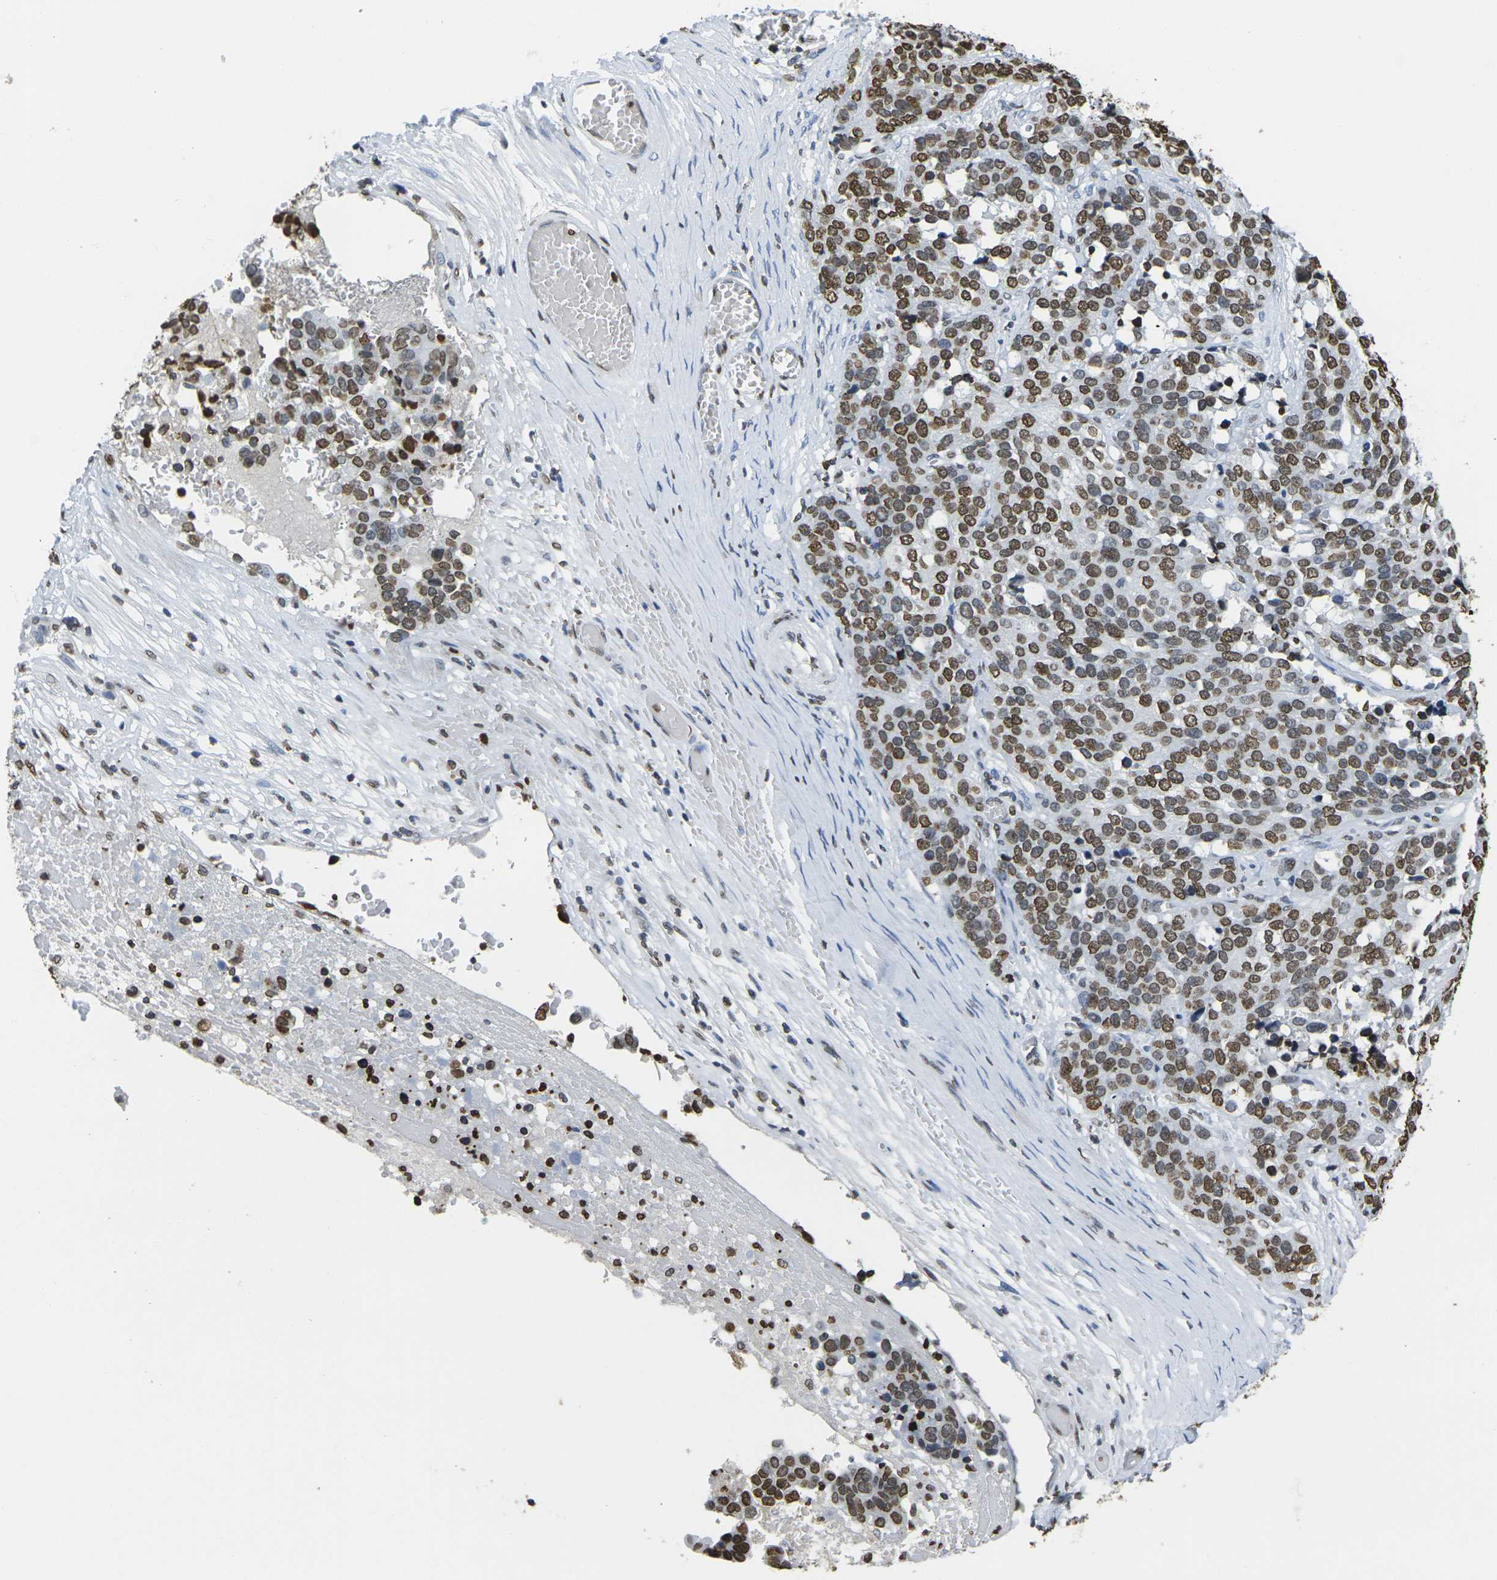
{"staining": {"intensity": "strong", "quantity": ">75%", "location": "nuclear"}, "tissue": "ovarian cancer", "cell_type": "Tumor cells", "image_type": "cancer", "snomed": [{"axis": "morphology", "description": "Cystadenocarcinoma, serous, NOS"}, {"axis": "topography", "description": "Ovary"}], "caption": "This histopathology image reveals IHC staining of ovarian serous cystadenocarcinoma, with high strong nuclear positivity in approximately >75% of tumor cells.", "gene": "DRAXIN", "patient": {"sex": "female", "age": 44}}